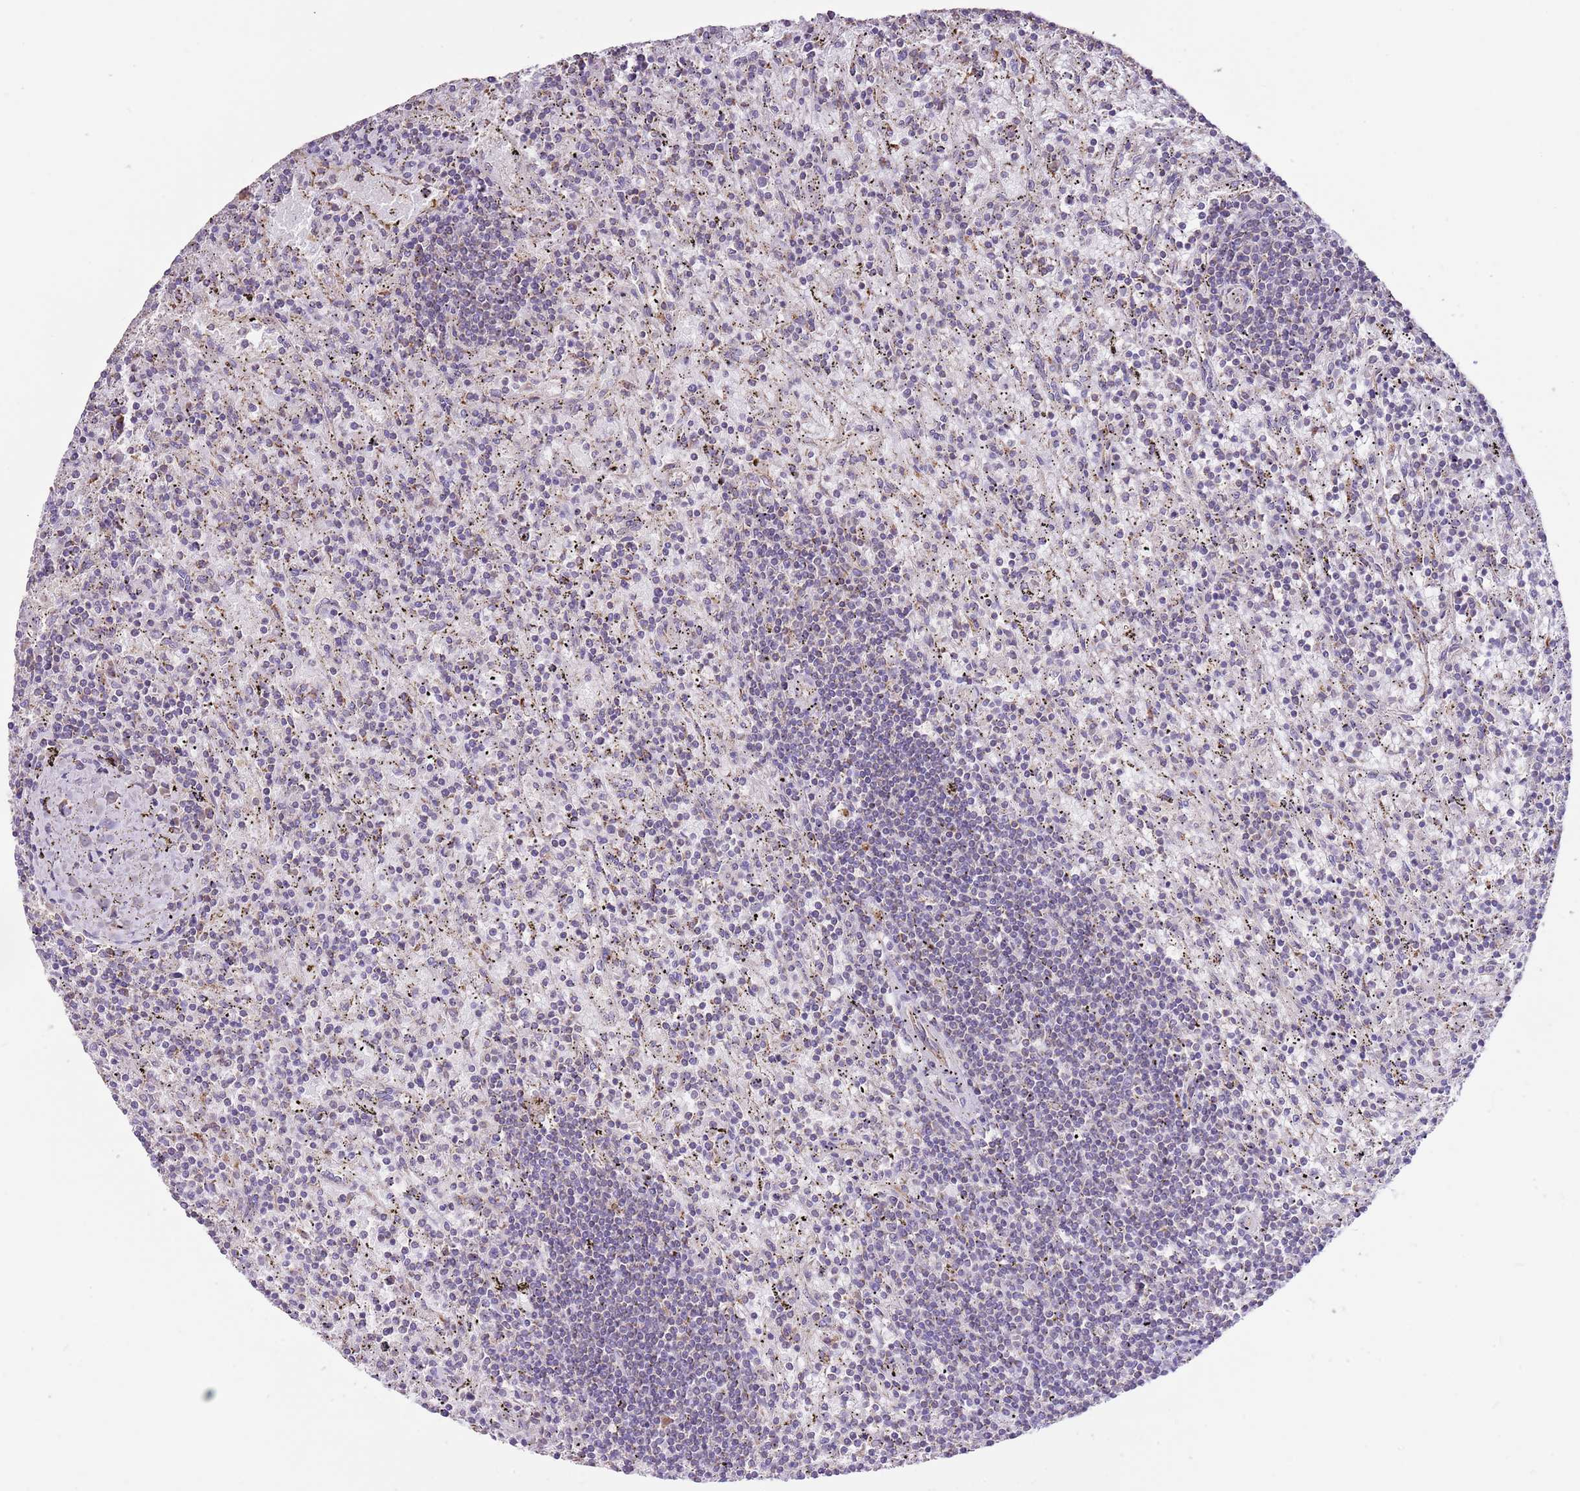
{"staining": {"intensity": "negative", "quantity": "none", "location": "none"}, "tissue": "lymphoma", "cell_type": "Tumor cells", "image_type": "cancer", "snomed": [{"axis": "morphology", "description": "Malignant lymphoma, non-Hodgkin's type, Low grade"}, {"axis": "topography", "description": "Spleen"}], "caption": "Protein analysis of lymphoma demonstrates no significant expression in tumor cells.", "gene": "DOCK9", "patient": {"sex": "male", "age": 76}}